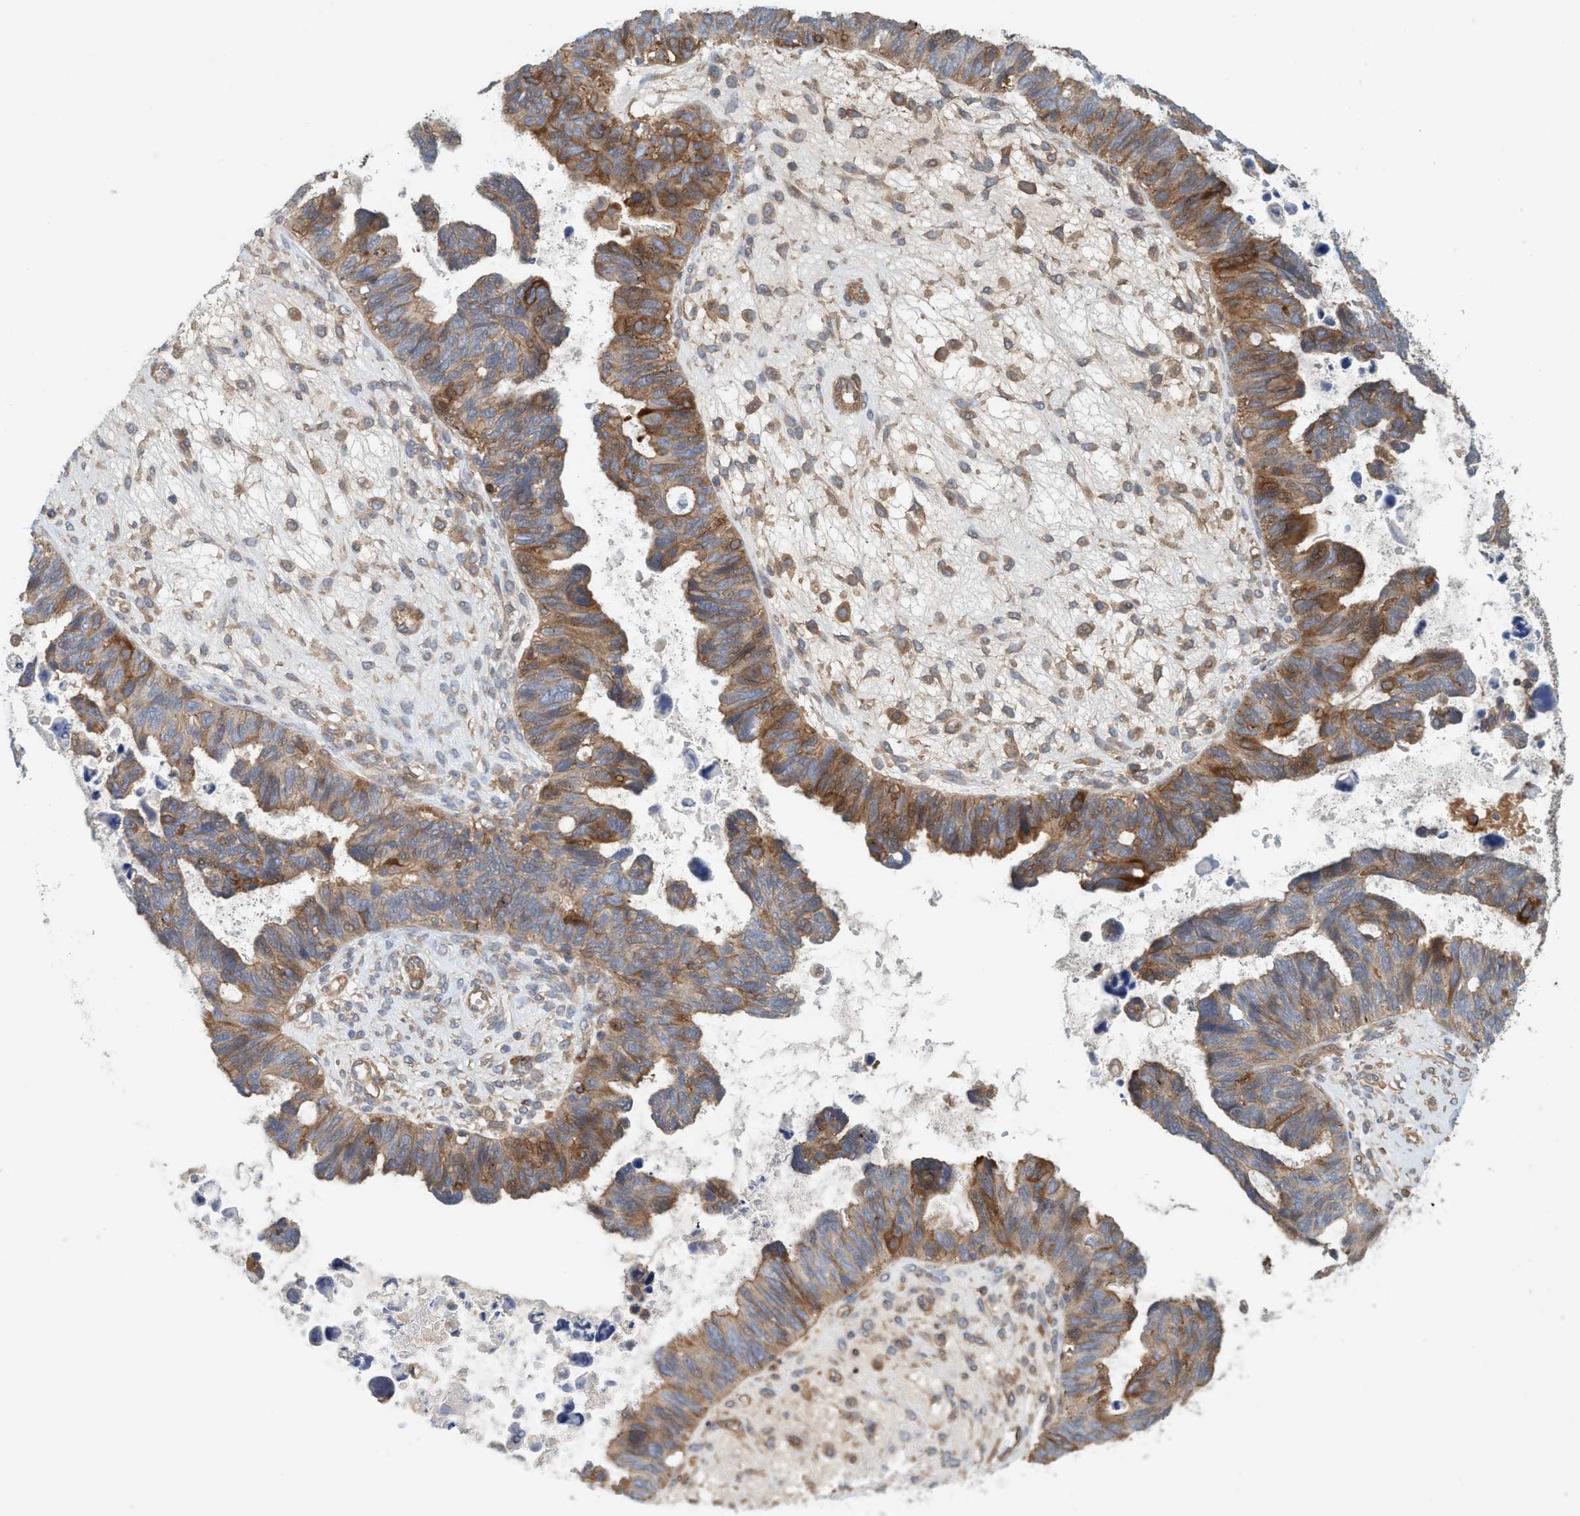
{"staining": {"intensity": "moderate", "quantity": "25%-75%", "location": "cytoplasmic/membranous"}, "tissue": "ovarian cancer", "cell_type": "Tumor cells", "image_type": "cancer", "snomed": [{"axis": "morphology", "description": "Cystadenocarcinoma, serous, NOS"}, {"axis": "topography", "description": "Ovary"}], "caption": "Ovarian cancer (serous cystadenocarcinoma) stained with a protein marker shows moderate staining in tumor cells.", "gene": "SPECC1", "patient": {"sex": "female", "age": 79}}